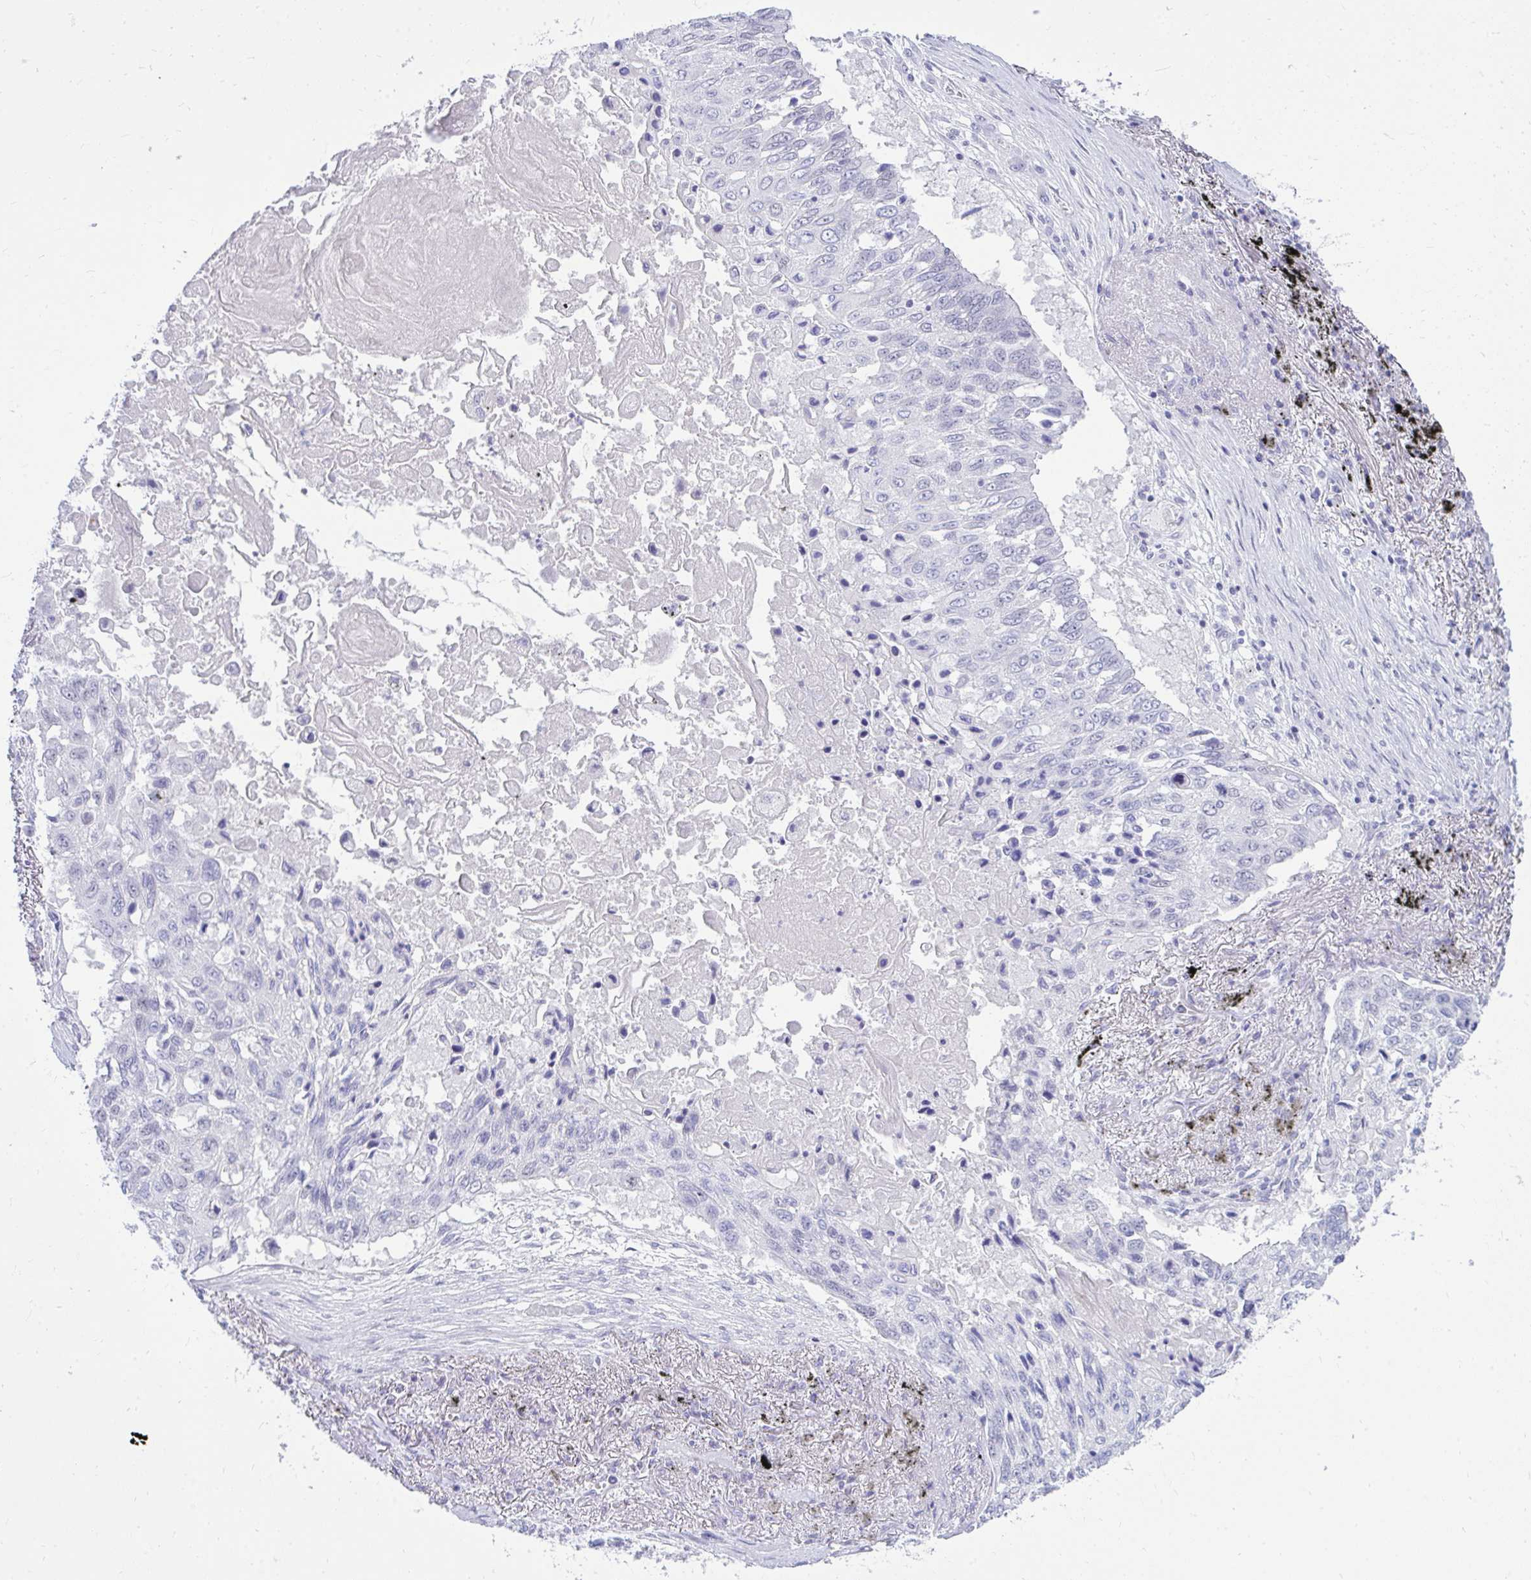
{"staining": {"intensity": "negative", "quantity": "none", "location": "none"}, "tissue": "lung cancer", "cell_type": "Tumor cells", "image_type": "cancer", "snomed": [{"axis": "morphology", "description": "Squamous cell carcinoma, NOS"}, {"axis": "topography", "description": "Lung"}], "caption": "Immunohistochemistry (IHC) image of squamous cell carcinoma (lung) stained for a protein (brown), which reveals no expression in tumor cells.", "gene": "OR5F1", "patient": {"sex": "male", "age": 75}}